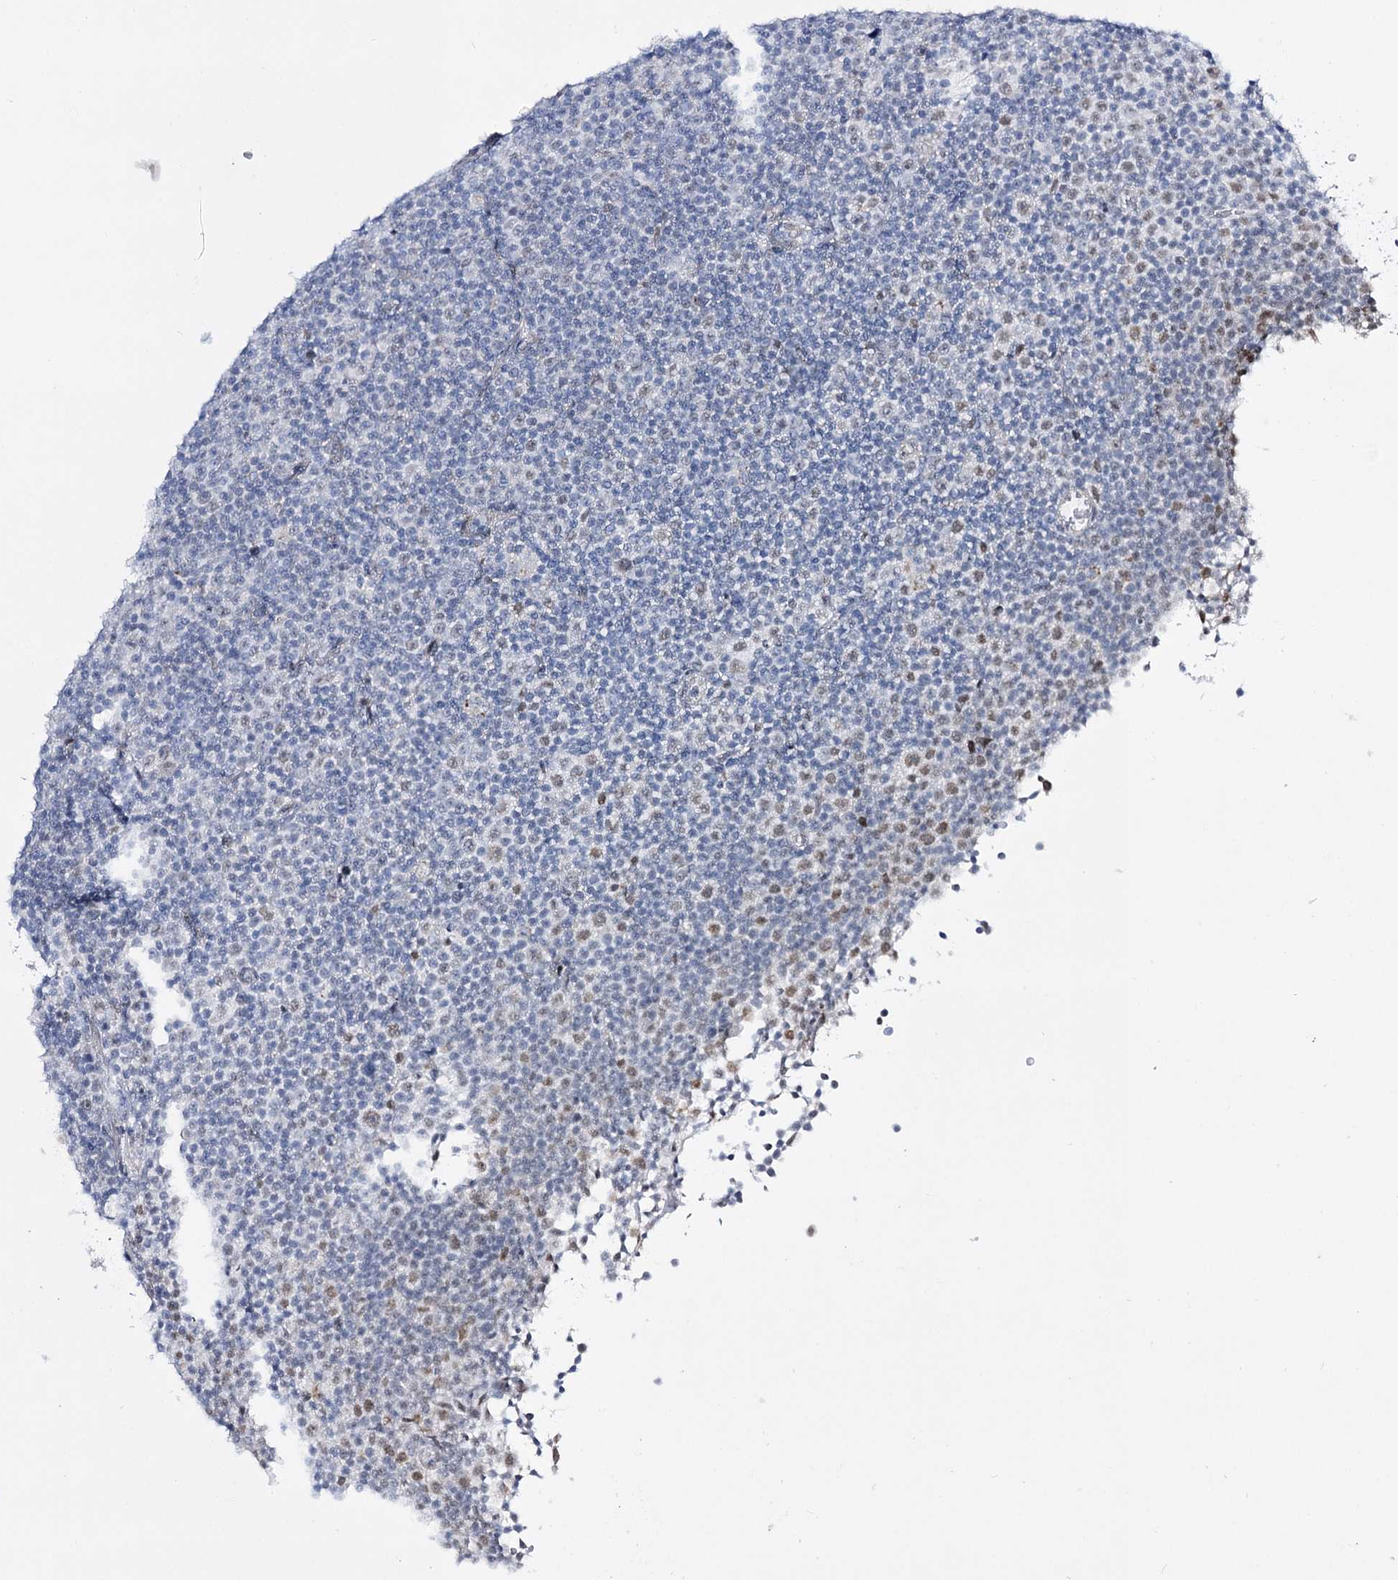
{"staining": {"intensity": "negative", "quantity": "none", "location": "none"}, "tissue": "lymphoma", "cell_type": "Tumor cells", "image_type": "cancer", "snomed": [{"axis": "morphology", "description": "Malignant lymphoma, non-Hodgkin's type, Low grade"}, {"axis": "topography", "description": "Lymph node"}], "caption": "This histopathology image is of lymphoma stained with immunohistochemistry (IHC) to label a protein in brown with the nuclei are counter-stained blue. There is no positivity in tumor cells.", "gene": "RBM15B", "patient": {"sex": "female", "age": 67}}